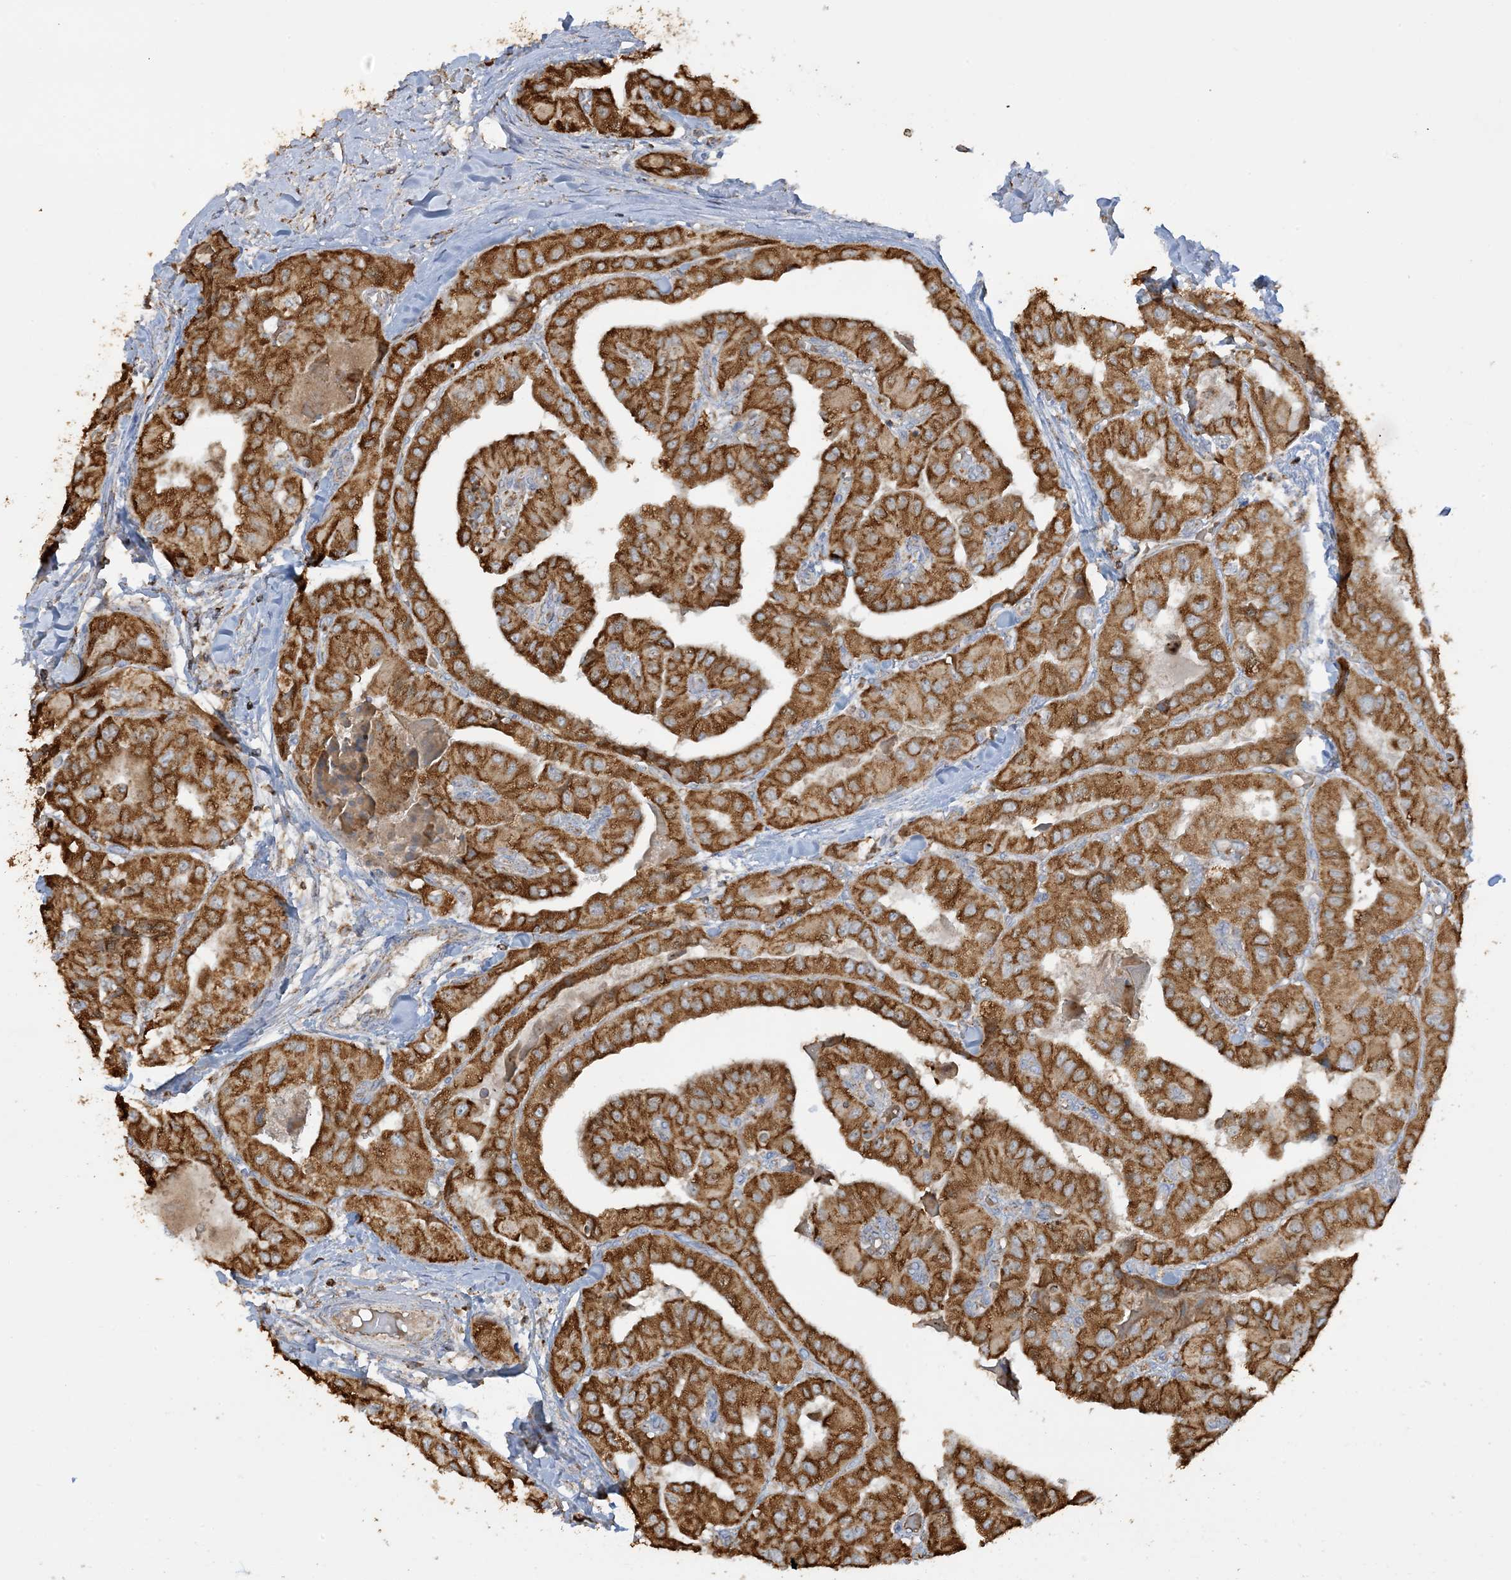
{"staining": {"intensity": "strong", "quantity": ">75%", "location": "cytoplasmic/membranous"}, "tissue": "thyroid cancer", "cell_type": "Tumor cells", "image_type": "cancer", "snomed": [{"axis": "morphology", "description": "Papillary adenocarcinoma, NOS"}, {"axis": "topography", "description": "Thyroid gland"}], "caption": "IHC micrograph of neoplastic tissue: thyroid cancer stained using immunohistochemistry shows high levels of strong protein expression localized specifically in the cytoplasmic/membranous of tumor cells, appearing as a cytoplasmic/membranous brown color.", "gene": "AGA", "patient": {"sex": "female", "age": 59}}